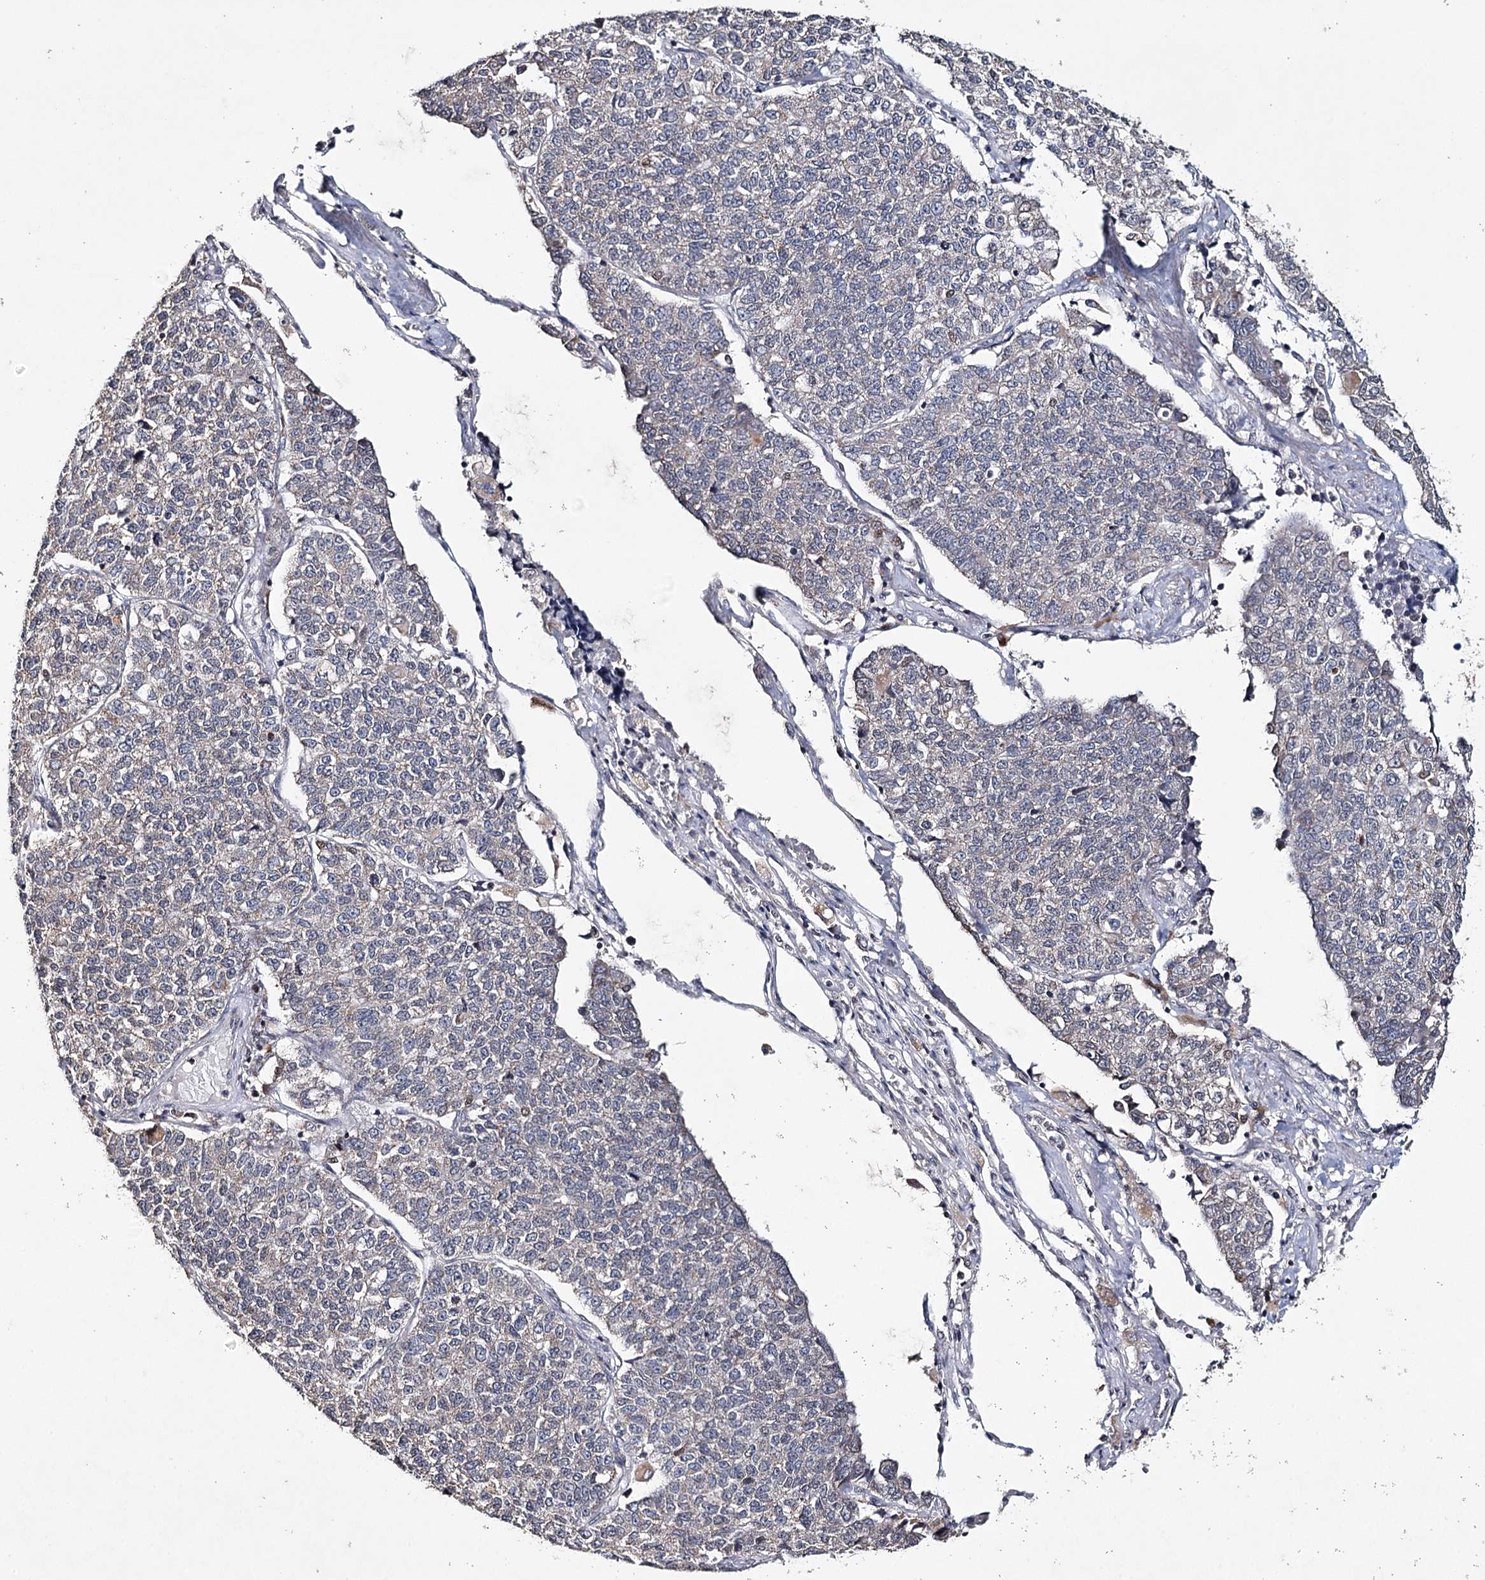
{"staining": {"intensity": "negative", "quantity": "none", "location": "none"}, "tissue": "lung cancer", "cell_type": "Tumor cells", "image_type": "cancer", "snomed": [{"axis": "morphology", "description": "Adenocarcinoma, NOS"}, {"axis": "topography", "description": "Lung"}], "caption": "This is an immunohistochemistry micrograph of human lung cancer. There is no expression in tumor cells.", "gene": "ICOS", "patient": {"sex": "male", "age": 49}}